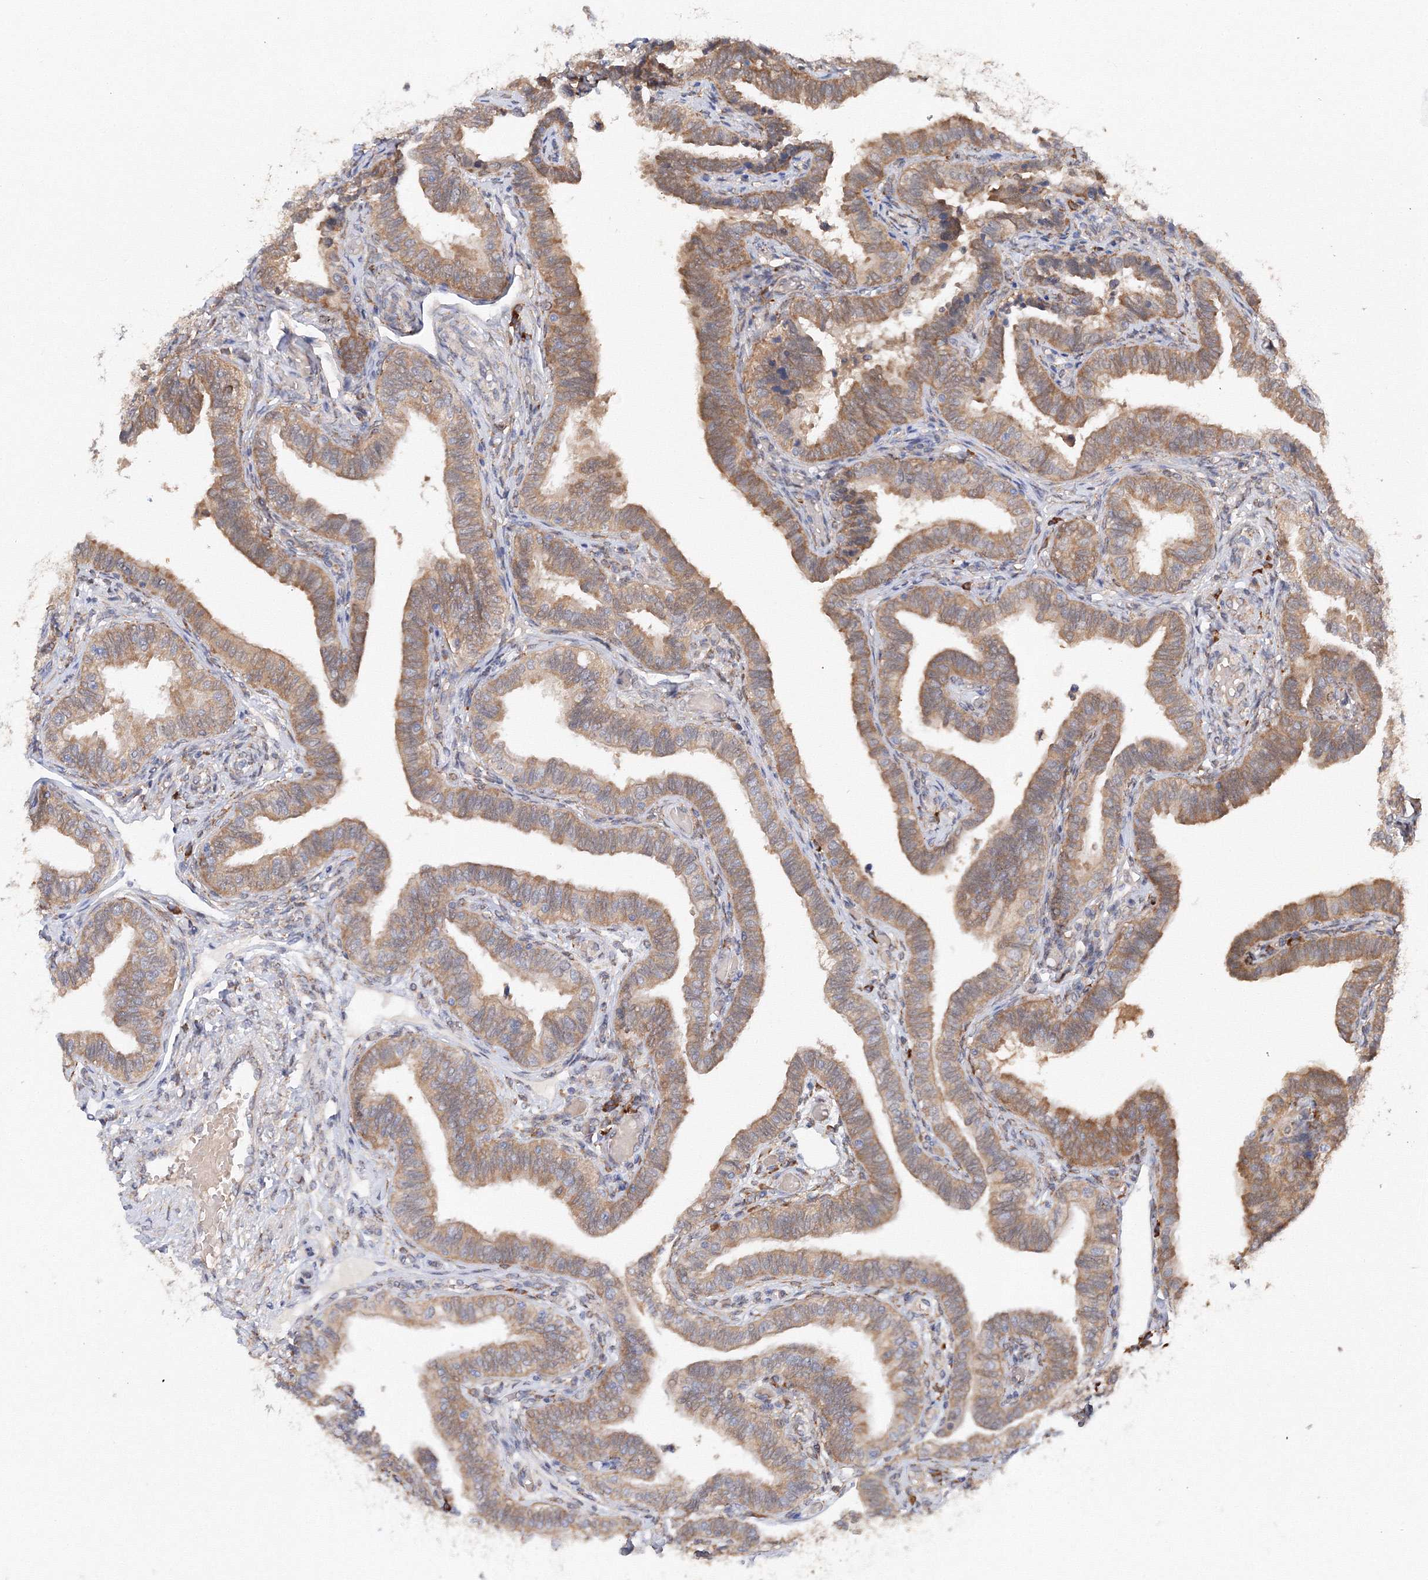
{"staining": {"intensity": "strong", "quantity": ">75%", "location": "cytoplasmic/membranous"}, "tissue": "fallopian tube", "cell_type": "Glandular cells", "image_type": "normal", "snomed": [{"axis": "morphology", "description": "Normal tissue, NOS"}, {"axis": "topography", "description": "Fallopian tube"}], "caption": "This is a micrograph of immunohistochemistry (IHC) staining of benign fallopian tube, which shows strong positivity in the cytoplasmic/membranous of glandular cells.", "gene": "DIS3L2", "patient": {"sex": "female", "age": 39}}